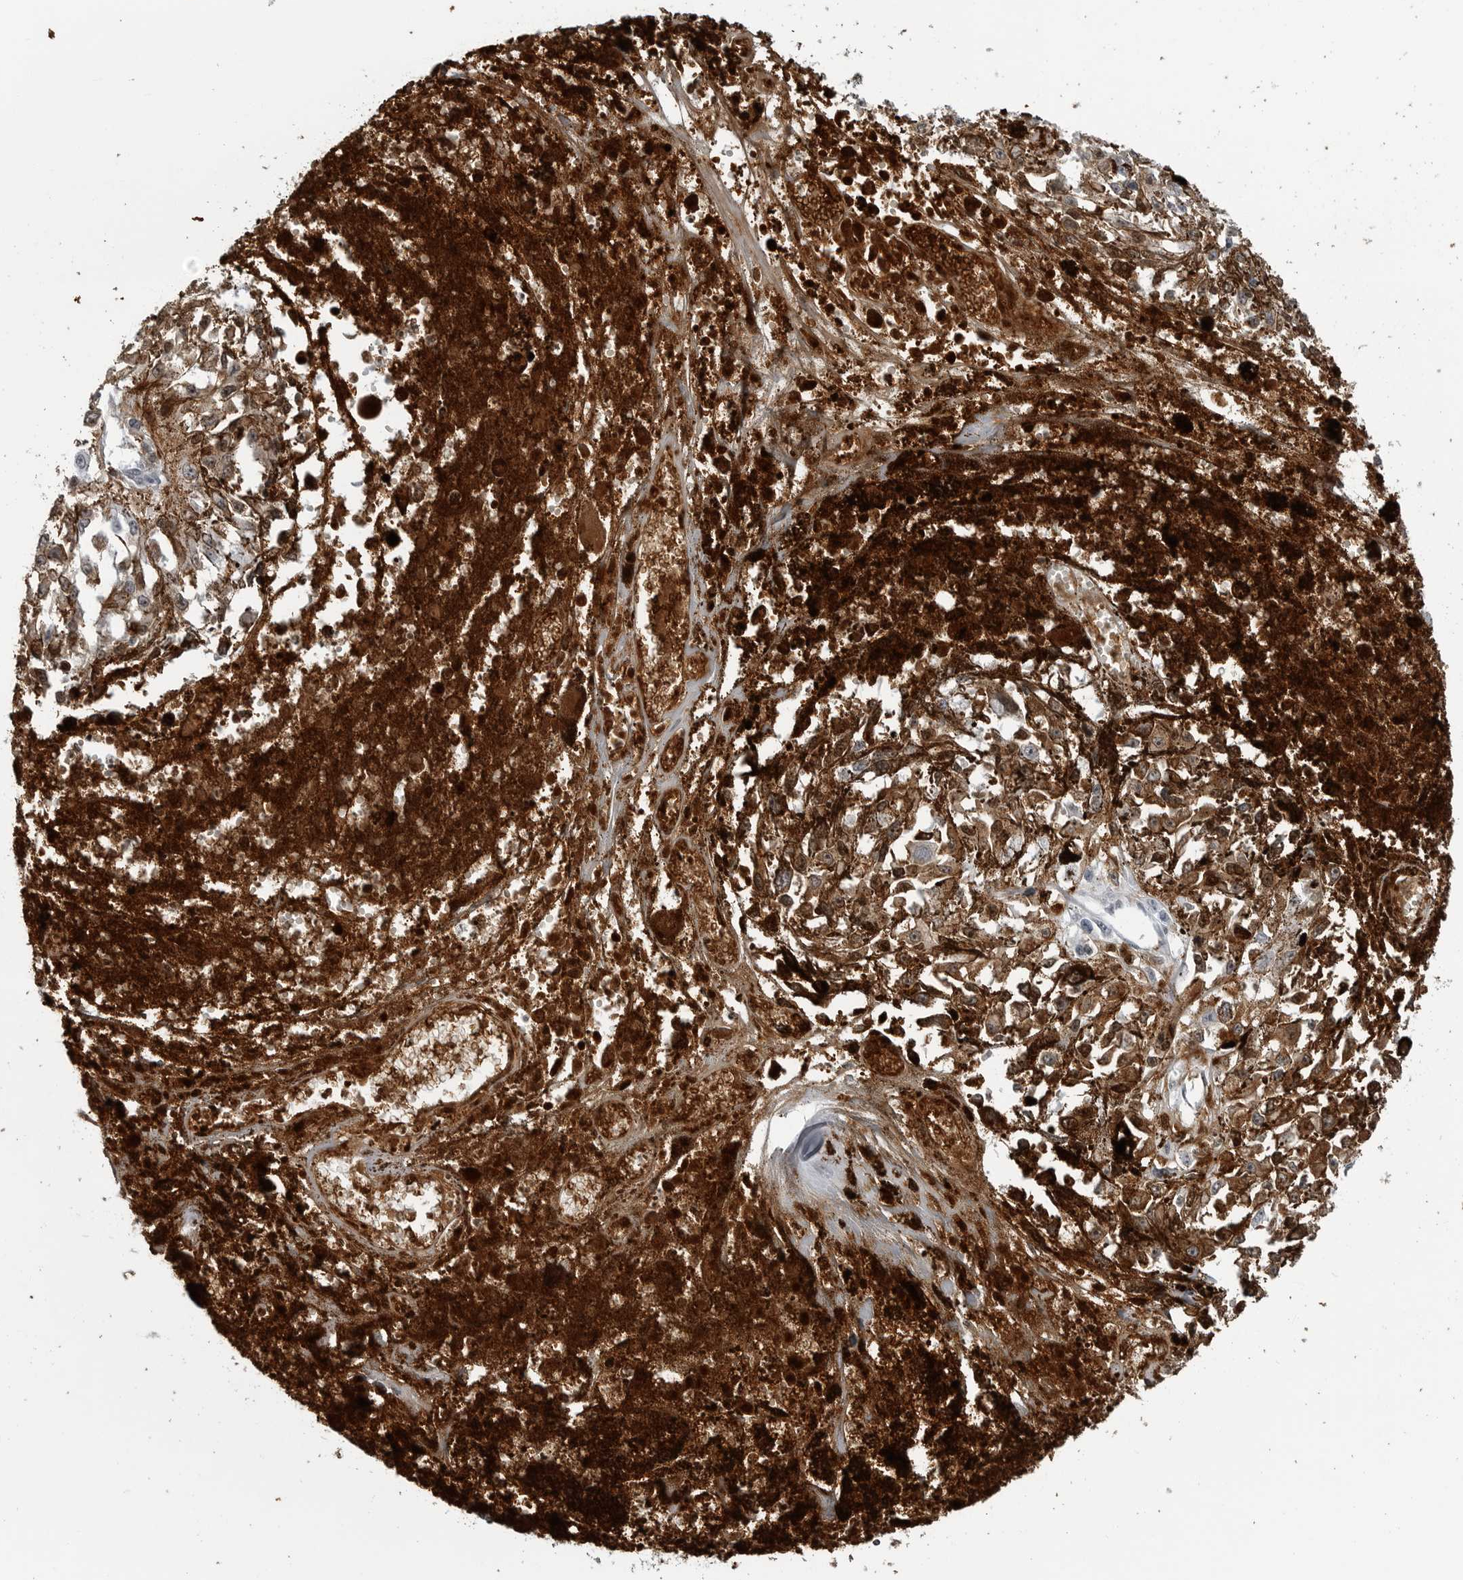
{"staining": {"intensity": "negative", "quantity": "none", "location": "none"}, "tissue": "melanoma", "cell_type": "Tumor cells", "image_type": "cancer", "snomed": [{"axis": "morphology", "description": "Malignant melanoma, Metastatic site"}, {"axis": "topography", "description": "Lymph node"}], "caption": "High power microscopy histopathology image of an immunohistochemistry (IHC) histopathology image of melanoma, revealing no significant positivity in tumor cells. Nuclei are stained in blue.", "gene": "CXCR5", "patient": {"sex": "male", "age": 59}}